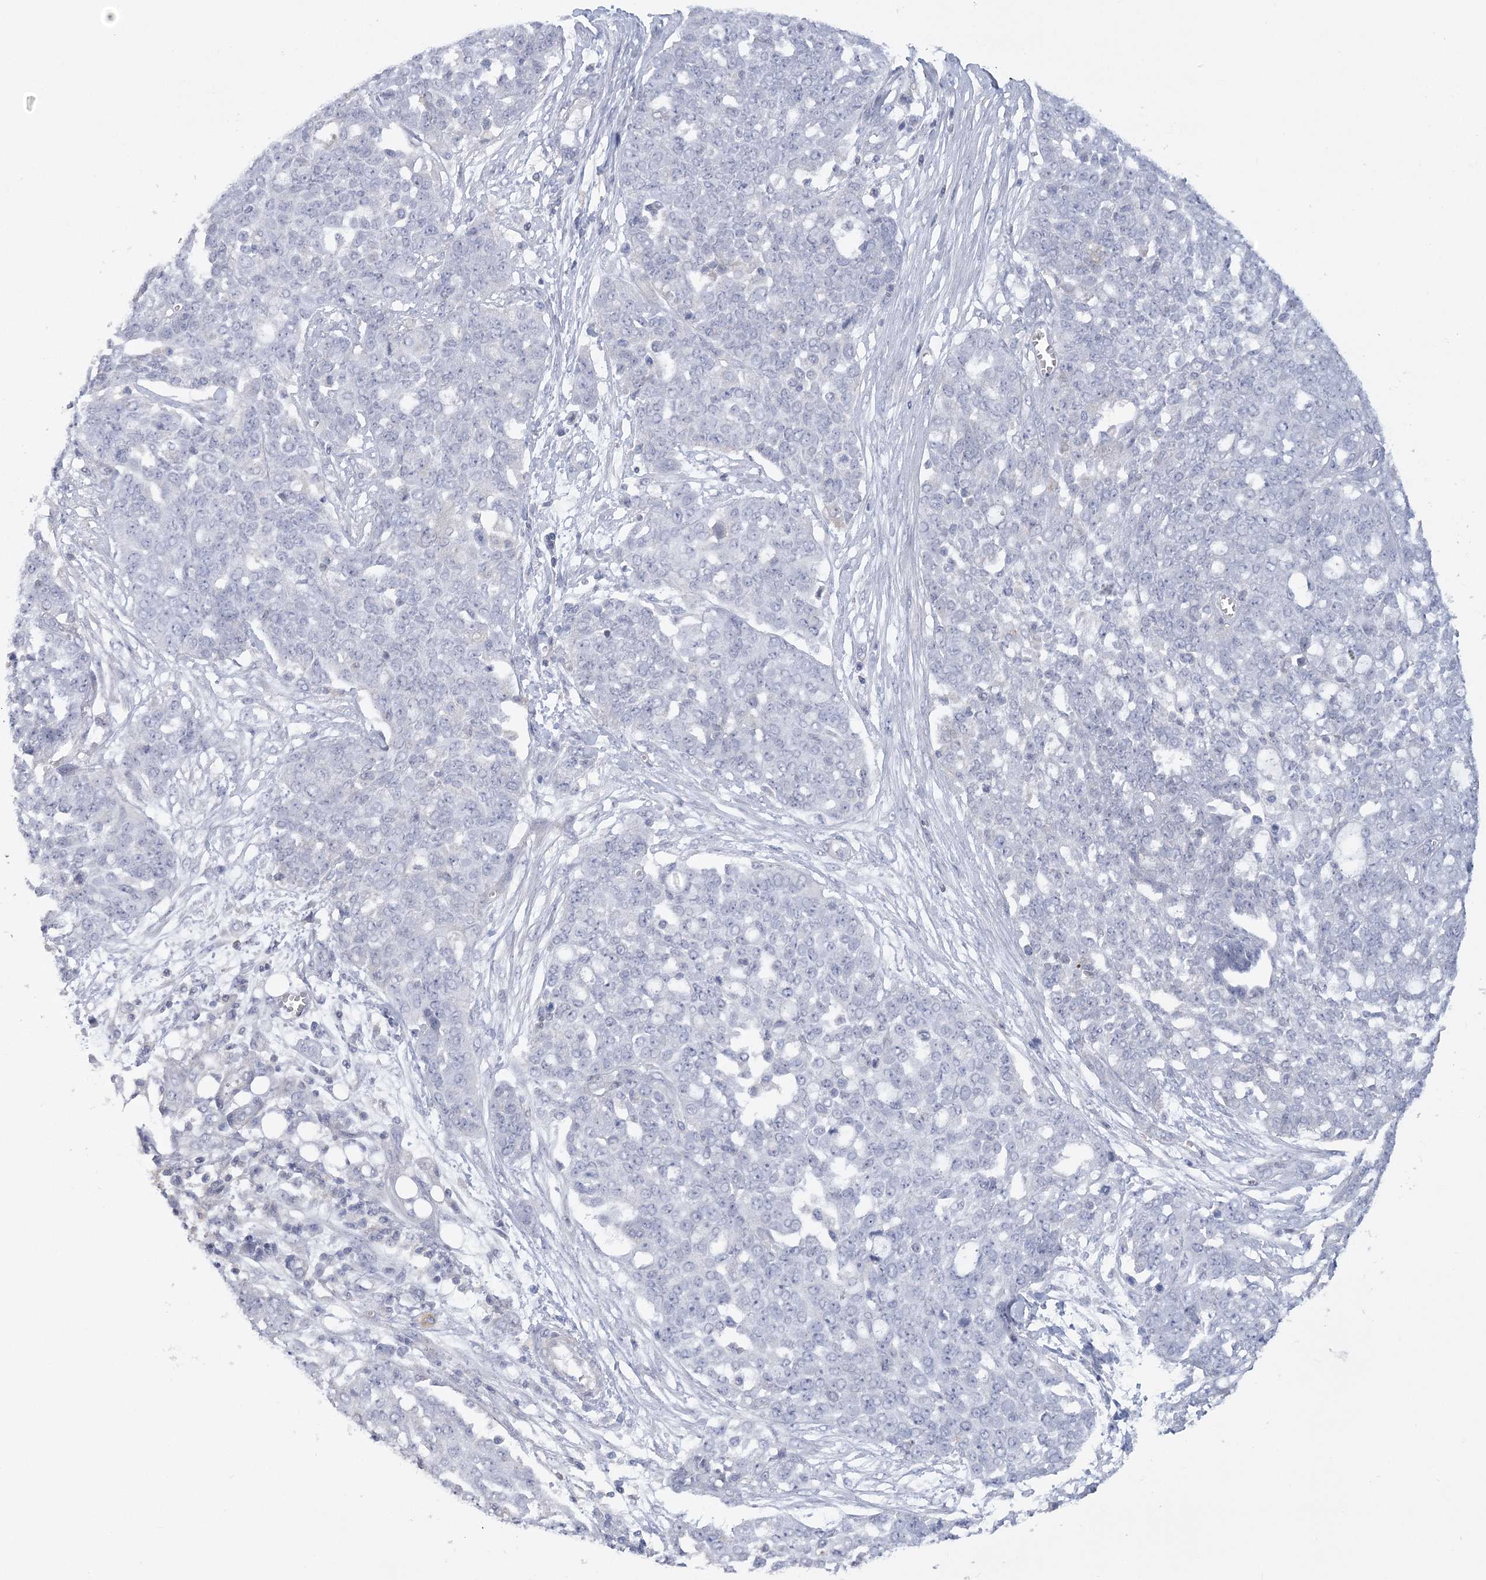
{"staining": {"intensity": "negative", "quantity": "none", "location": "none"}, "tissue": "ovarian cancer", "cell_type": "Tumor cells", "image_type": "cancer", "snomed": [{"axis": "morphology", "description": "Cystadenocarcinoma, serous, NOS"}, {"axis": "topography", "description": "Soft tissue"}, {"axis": "topography", "description": "Ovary"}], "caption": "This is an immunohistochemistry micrograph of serous cystadenocarcinoma (ovarian). There is no positivity in tumor cells.", "gene": "FAM76B", "patient": {"sex": "female", "age": 57}}